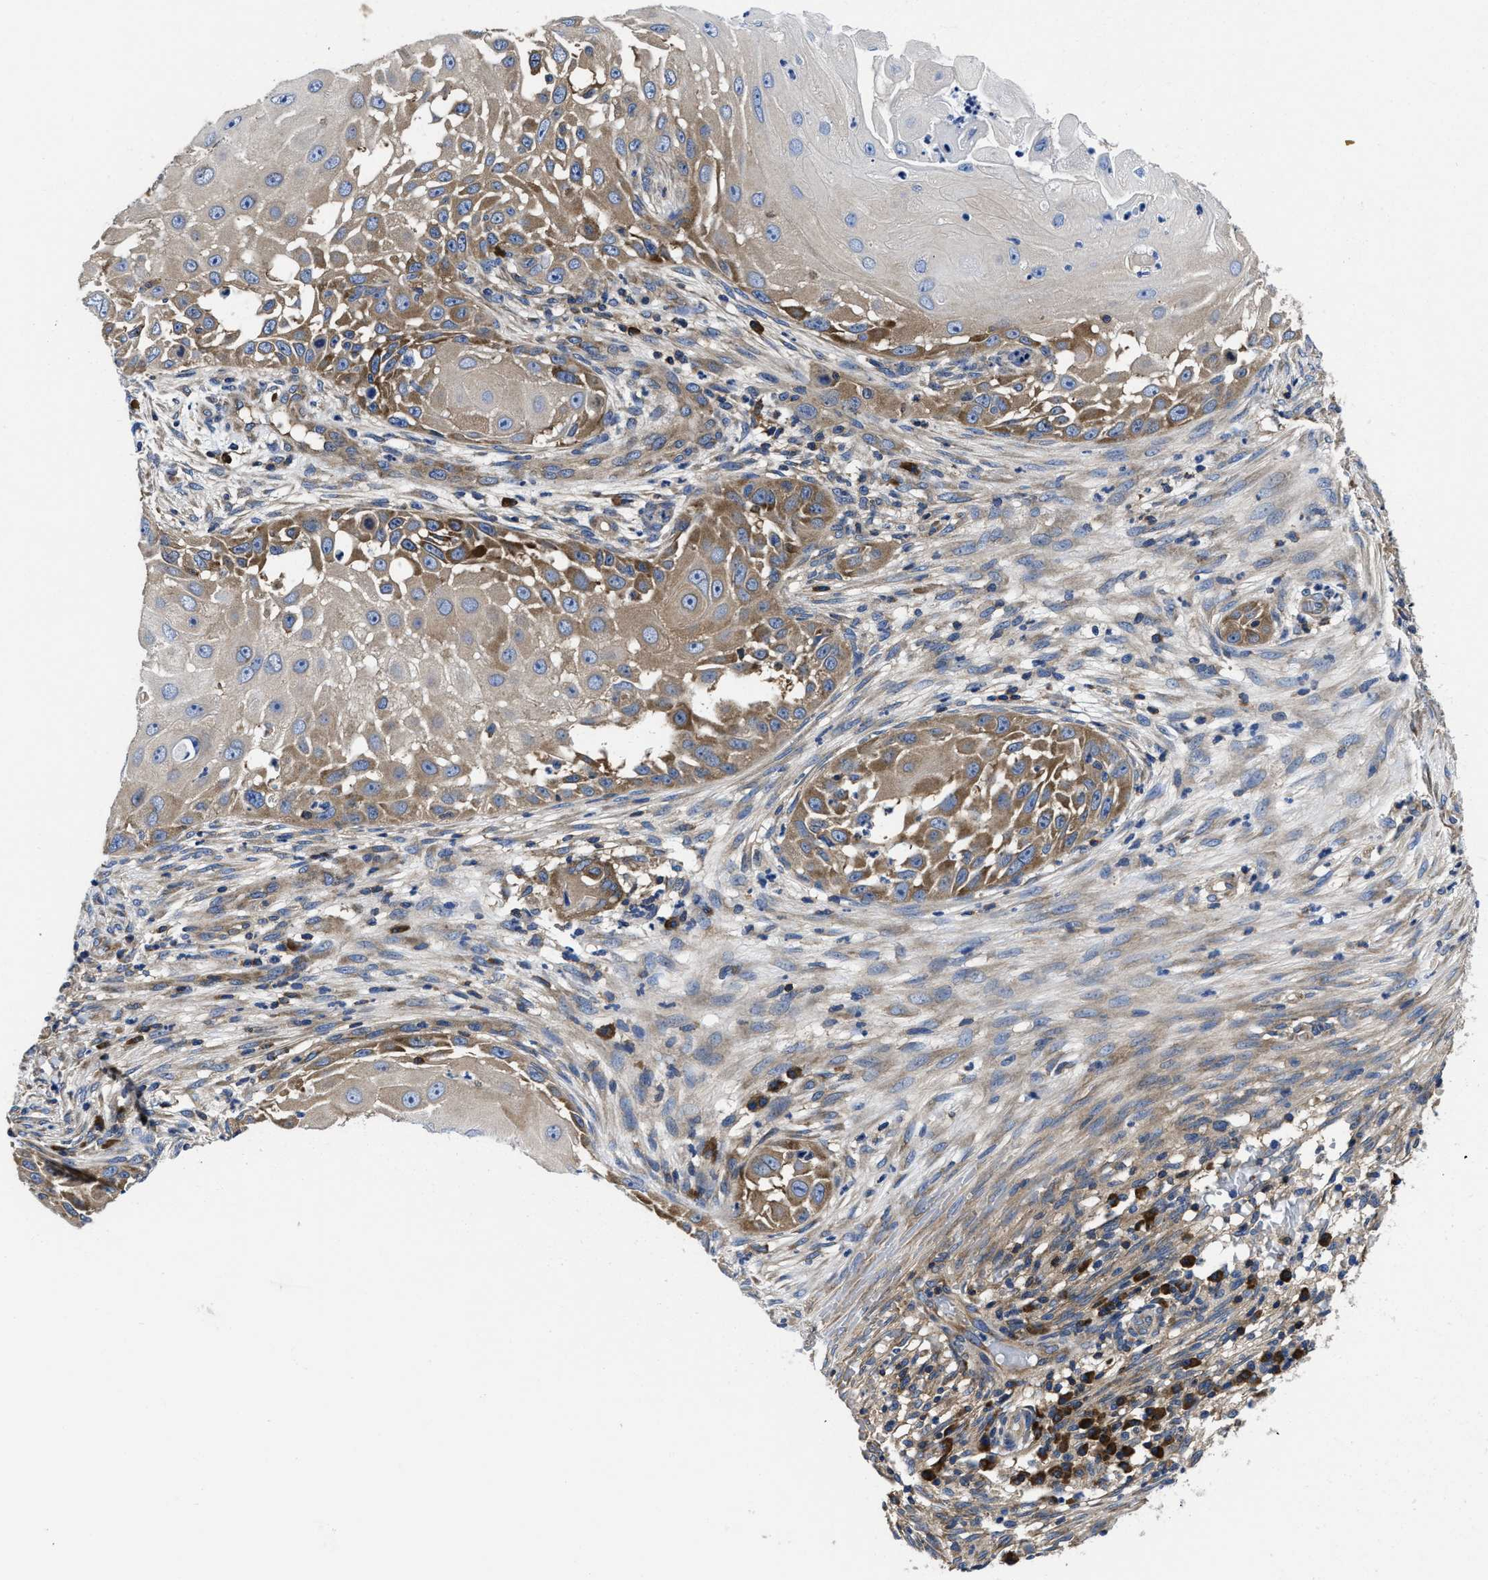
{"staining": {"intensity": "moderate", "quantity": "<25%", "location": "cytoplasmic/membranous"}, "tissue": "skin cancer", "cell_type": "Tumor cells", "image_type": "cancer", "snomed": [{"axis": "morphology", "description": "Squamous cell carcinoma, NOS"}, {"axis": "topography", "description": "Skin"}], "caption": "Protein analysis of squamous cell carcinoma (skin) tissue demonstrates moderate cytoplasmic/membranous positivity in approximately <25% of tumor cells.", "gene": "YARS1", "patient": {"sex": "female", "age": 44}}